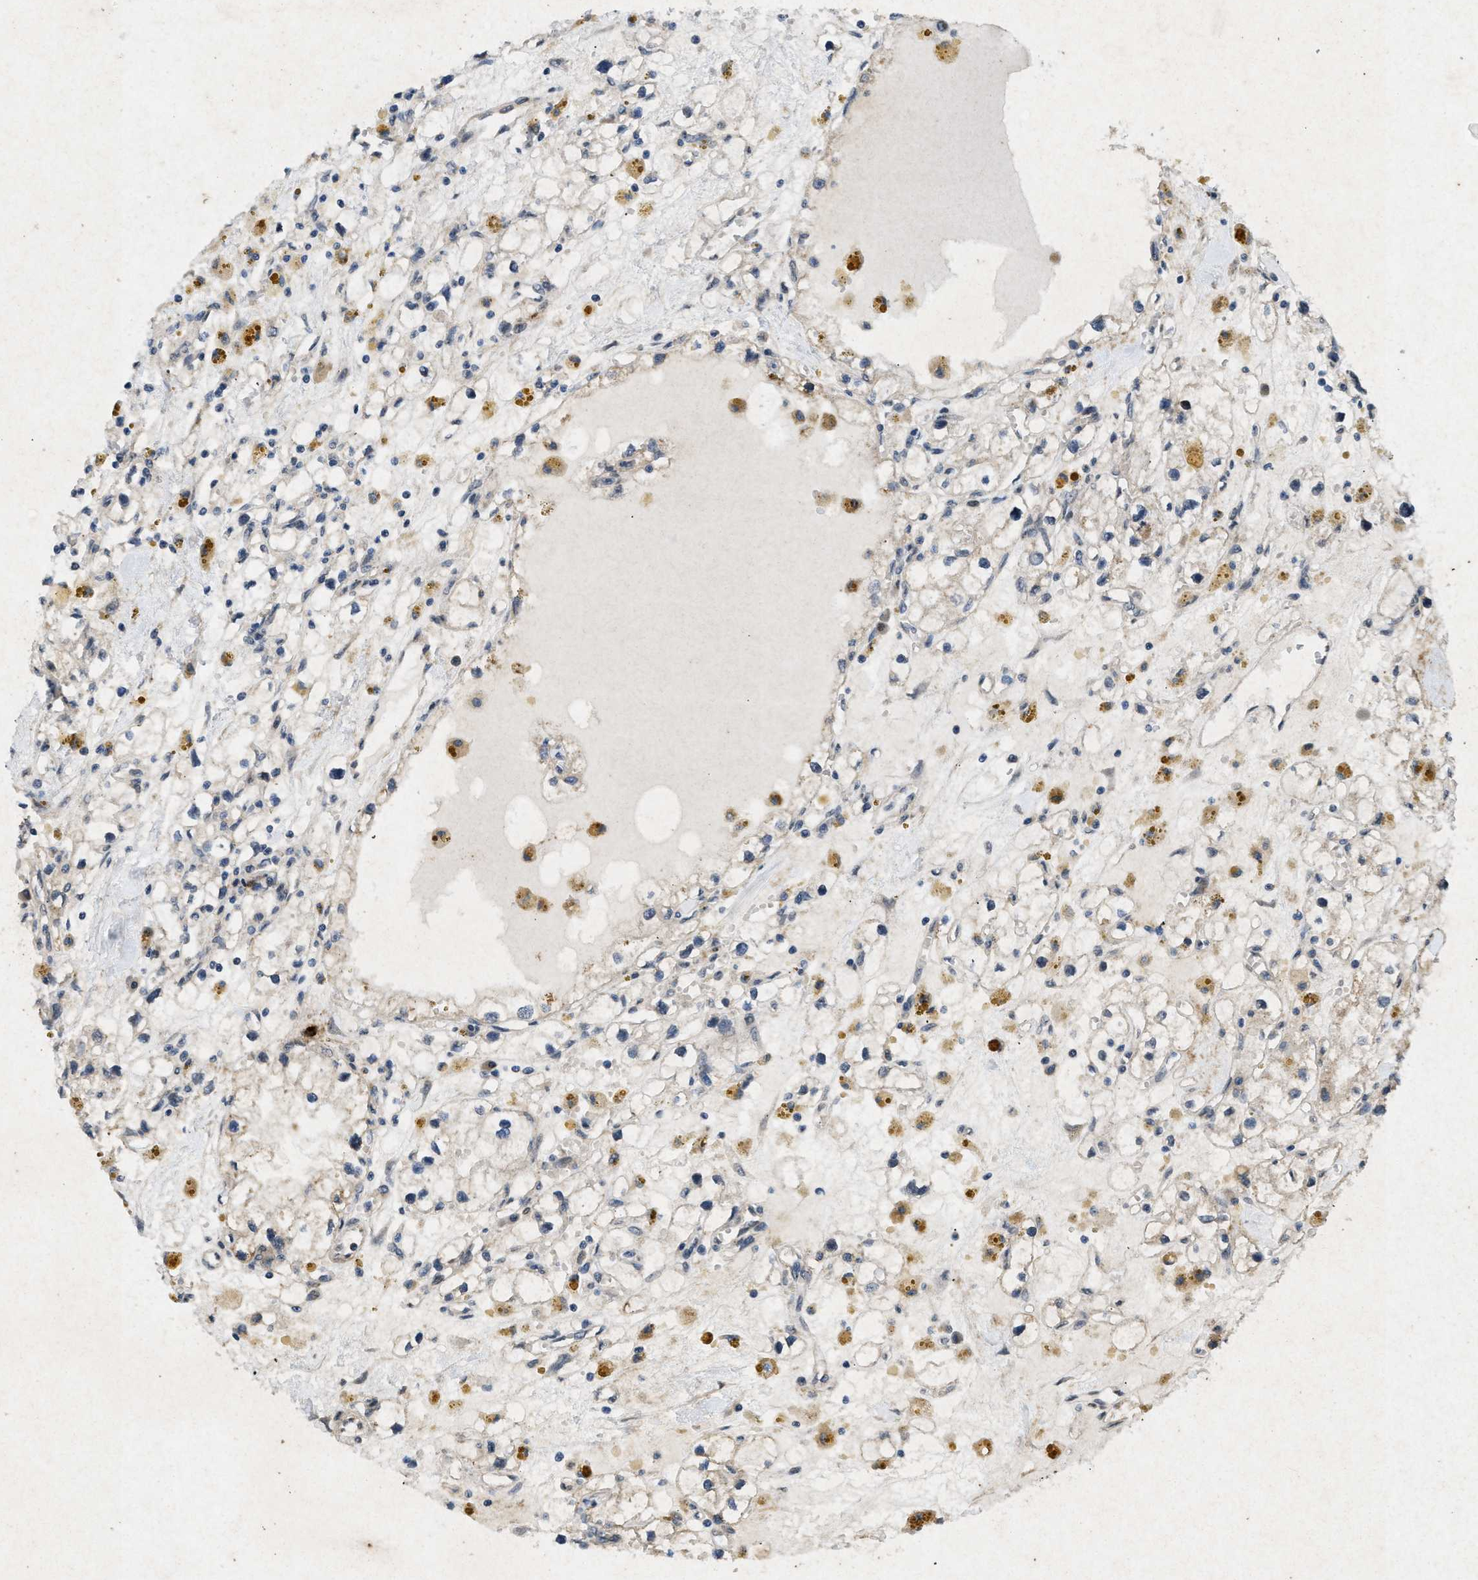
{"staining": {"intensity": "negative", "quantity": "none", "location": "none"}, "tissue": "renal cancer", "cell_type": "Tumor cells", "image_type": "cancer", "snomed": [{"axis": "morphology", "description": "Adenocarcinoma, NOS"}, {"axis": "topography", "description": "Kidney"}], "caption": "An image of renal cancer (adenocarcinoma) stained for a protein displays no brown staining in tumor cells. Nuclei are stained in blue.", "gene": "PRKG2", "patient": {"sex": "male", "age": 56}}